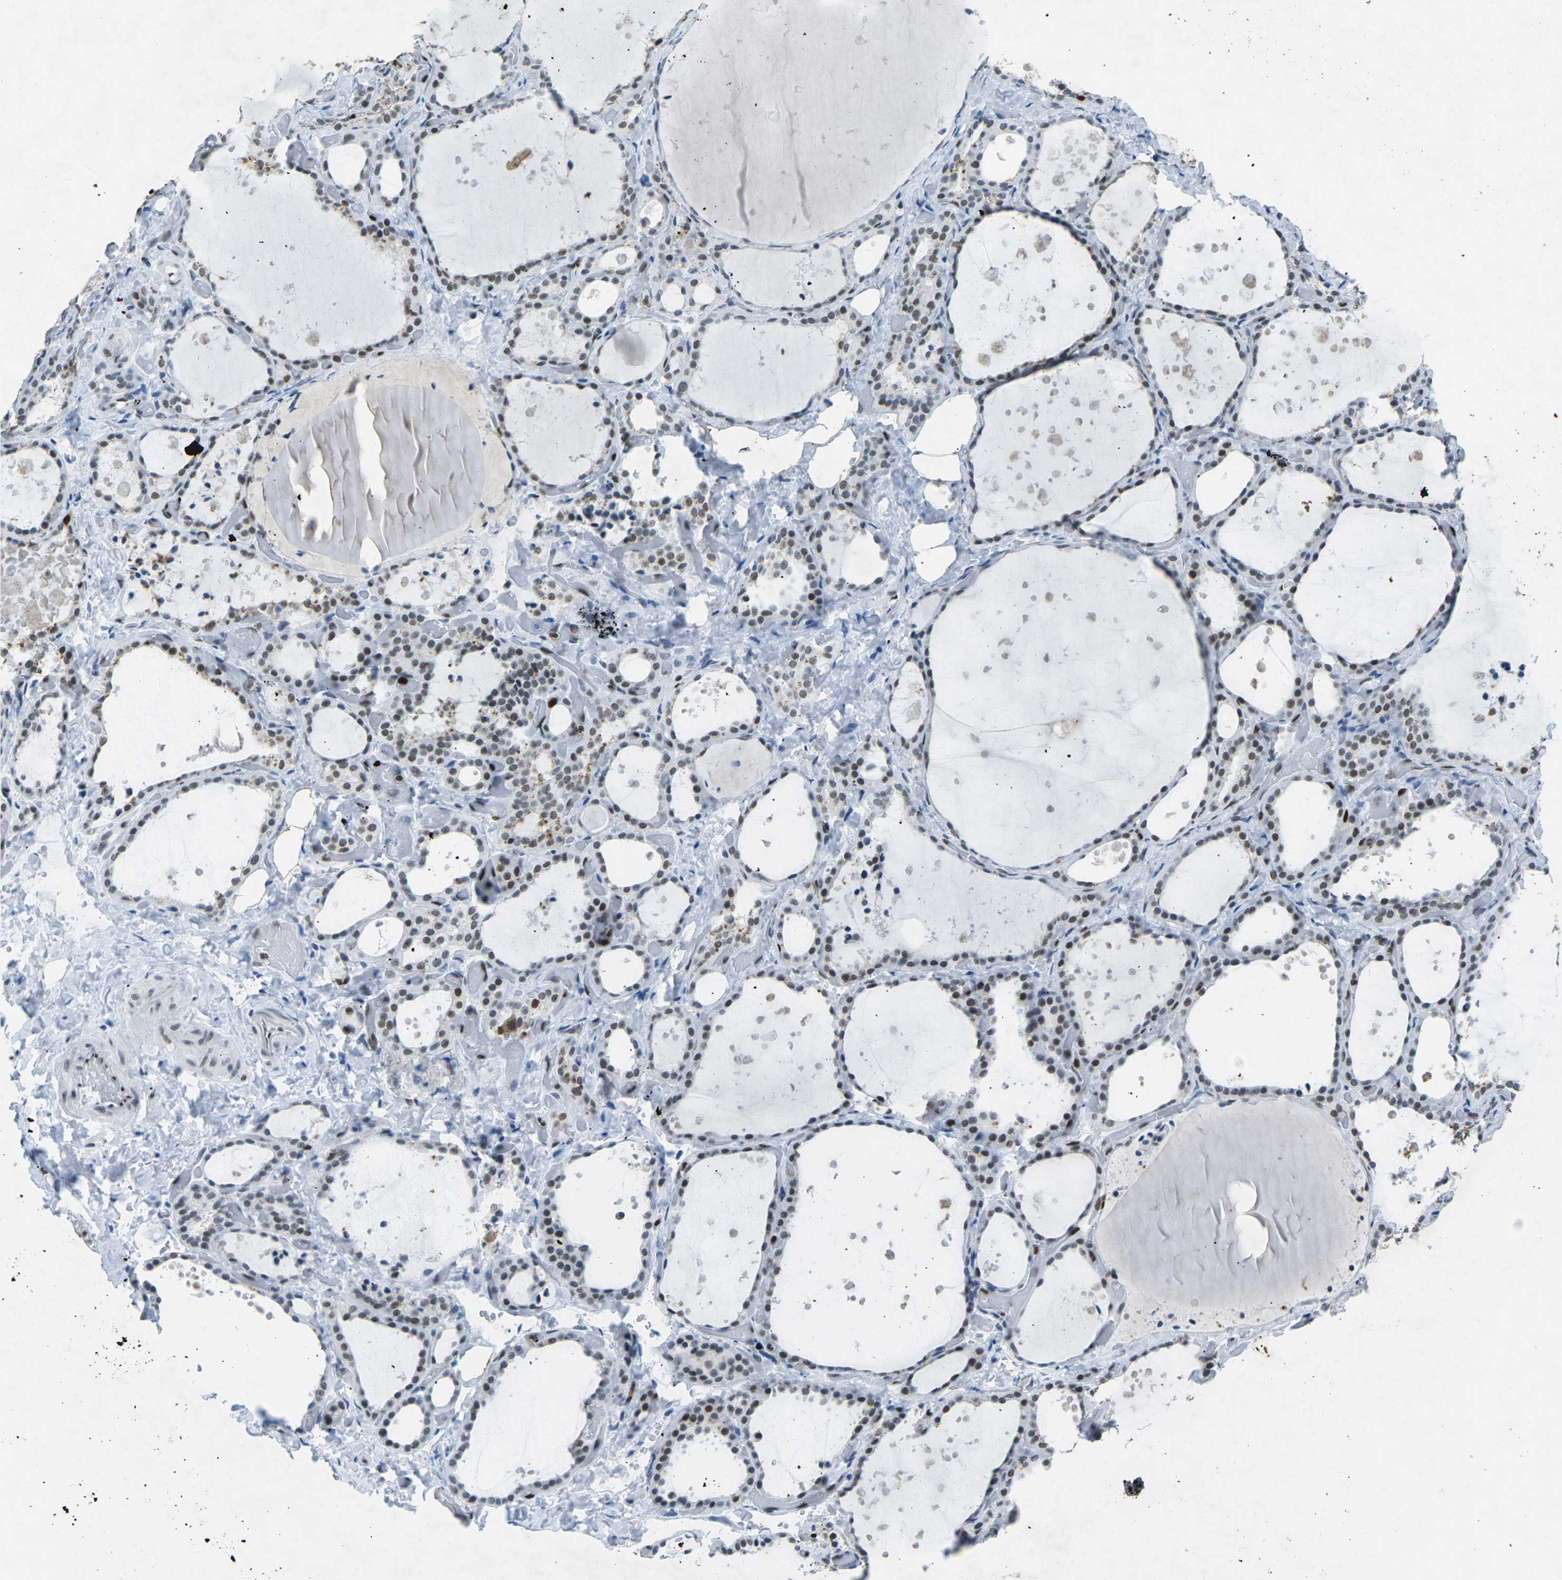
{"staining": {"intensity": "moderate", "quantity": ">75%", "location": "nuclear"}, "tissue": "thyroid gland", "cell_type": "Glandular cells", "image_type": "normal", "snomed": [{"axis": "morphology", "description": "Normal tissue, NOS"}, {"axis": "topography", "description": "Thyroid gland"}], "caption": "Immunohistochemical staining of unremarkable thyroid gland displays >75% levels of moderate nuclear protein positivity in approximately >75% of glandular cells. (IHC, brightfield microscopy, high magnification).", "gene": "RB1", "patient": {"sex": "female", "age": 44}}